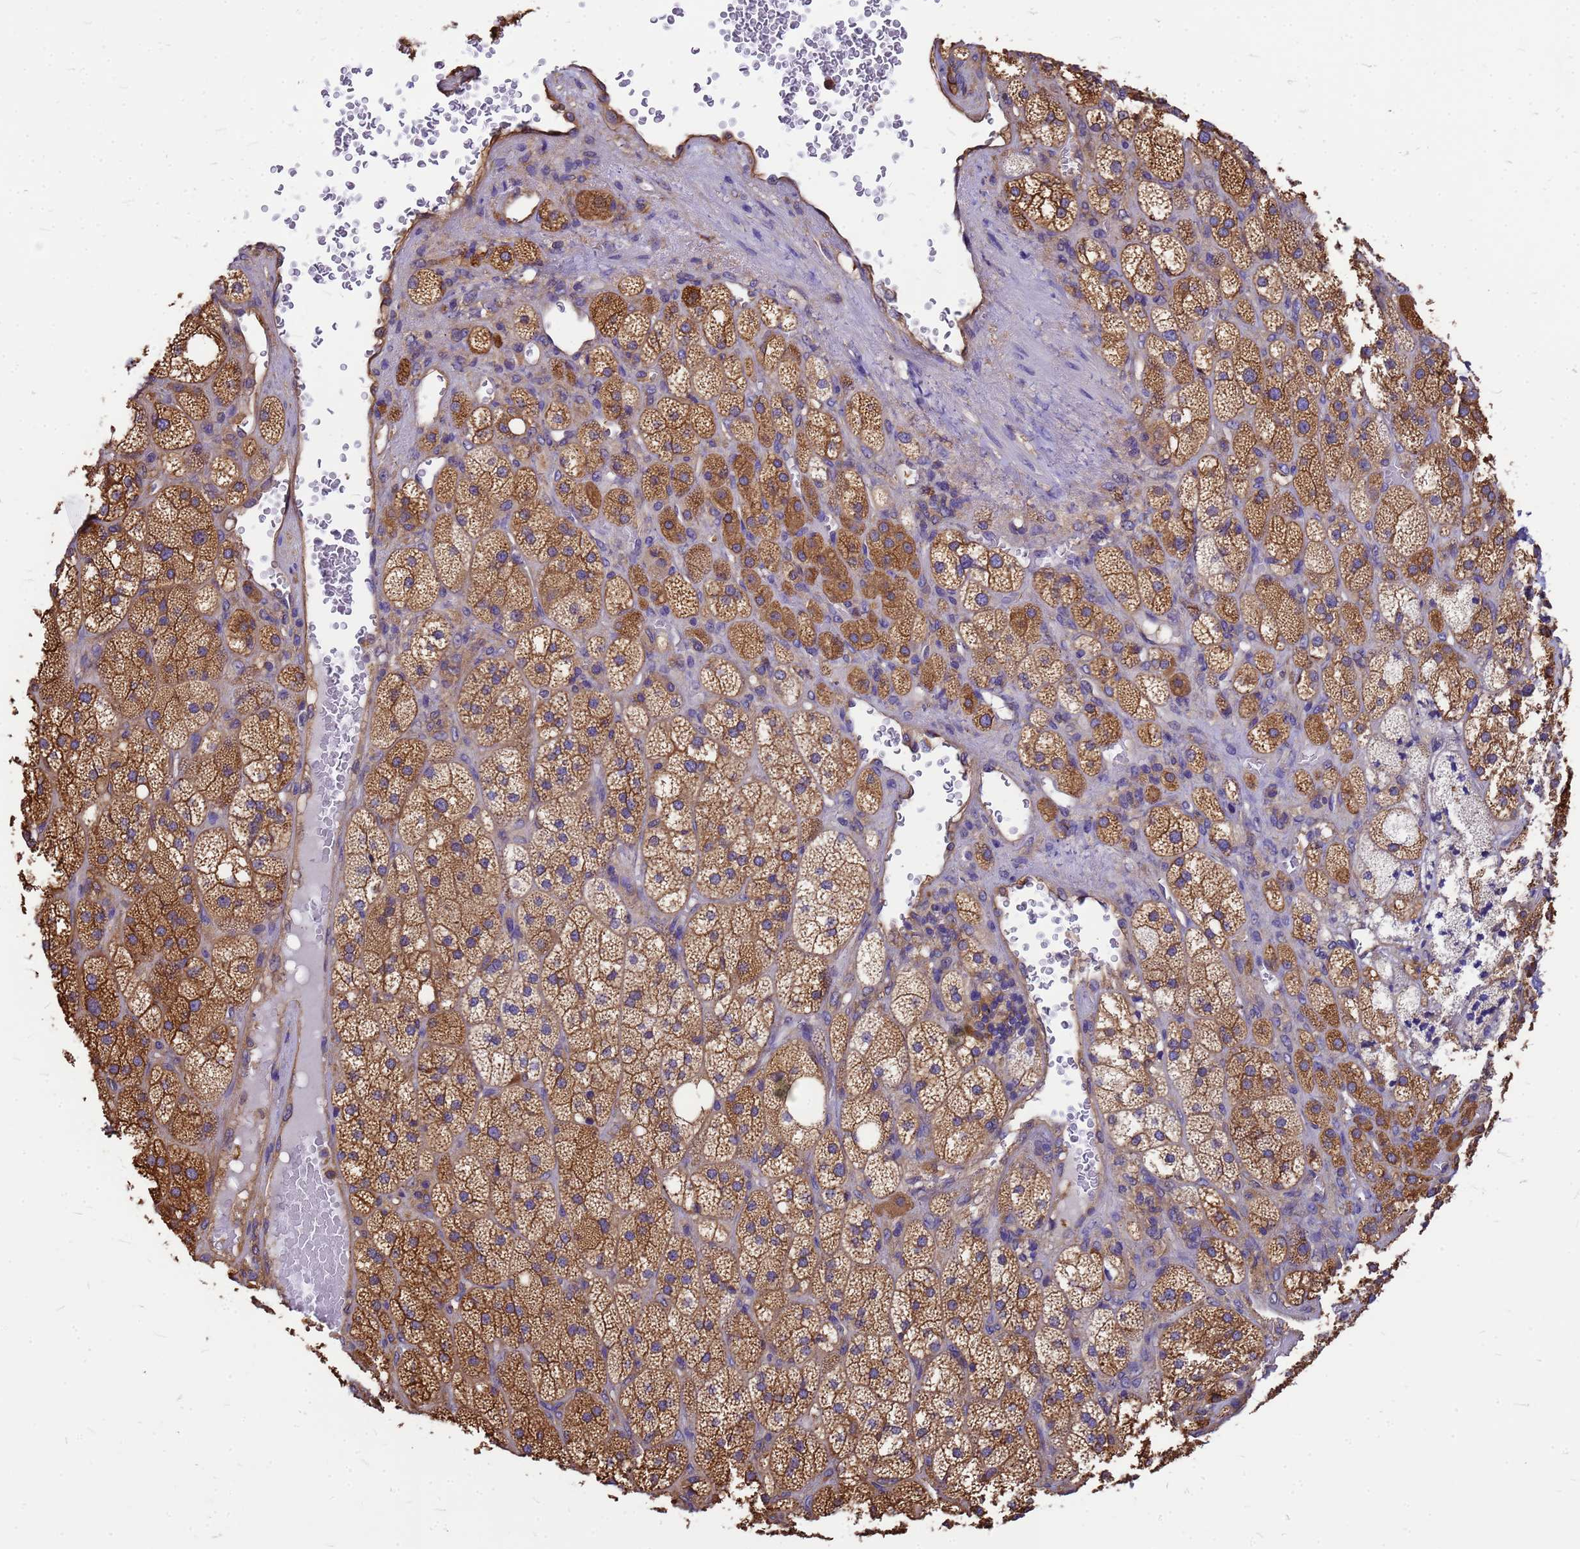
{"staining": {"intensity": "moderate", "quantity": ">75%", "location": "cytoplasmic/membranous"}, "tissue": "adrenal gland", "cell_type": "Glandular cells", "image_type": "normal", "snomed": [{"axis": "morphology", "description": "Normal tissue, NOS"}, {"axis": "topography", "description": "Adrenal gland"}], "caption": "Adrenal gland stained with a brown dye reveals moderate cytoplasmic/membranous positive expression in approximately >75% of glandular cells.", "gene": "GID4", "patient": {"sex": "male", "age": 61}}